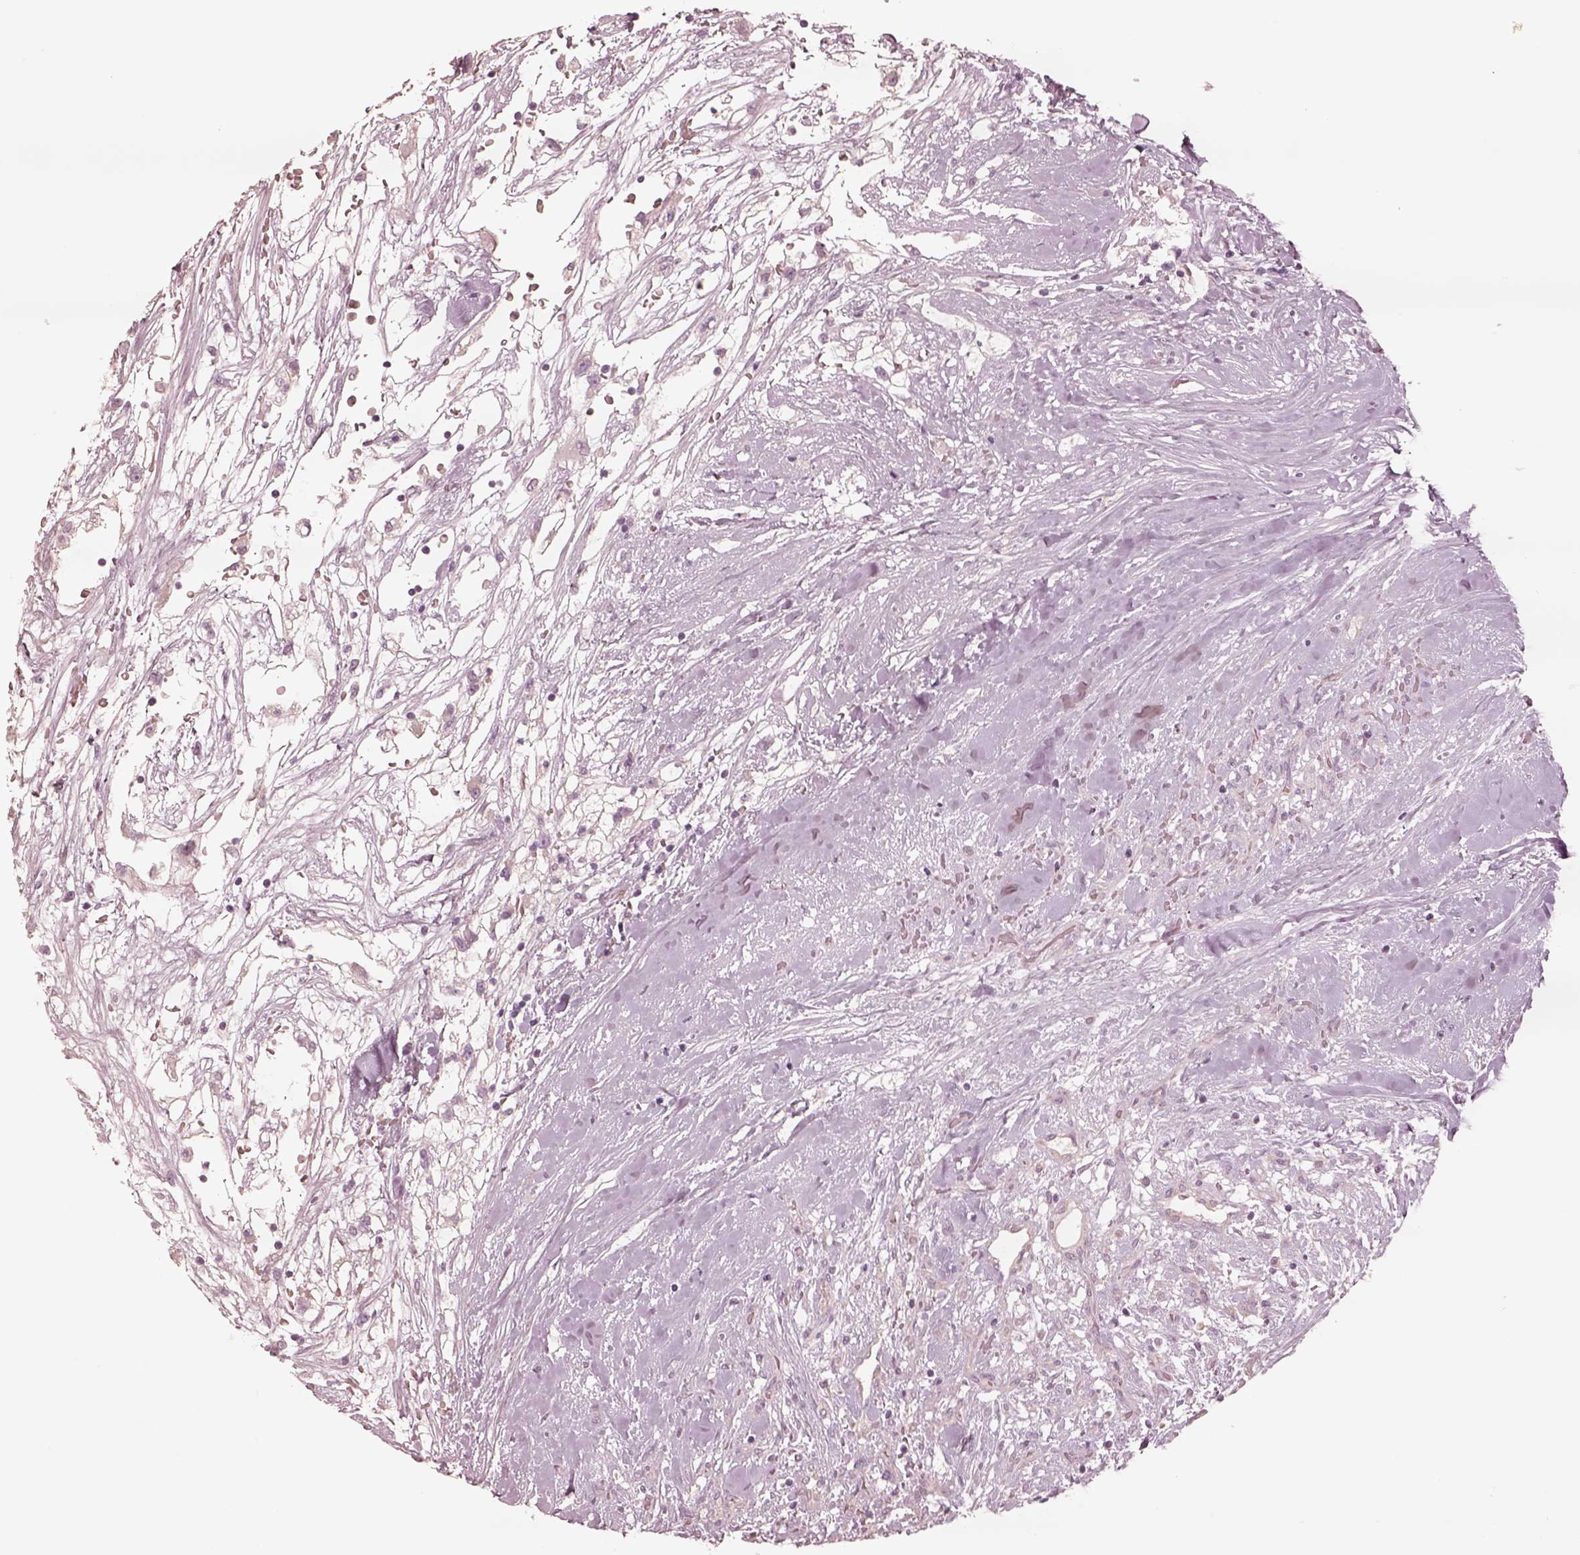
{"staining": {"intensity": "negative", "quantity": "none", "location": "none"}, "tissue": "renal cancer", "cell_type": "Tumor cells", "image_type": "cancer", "snomed": [{"axis": "morphology", "description": "Adenocarcinoma, NOS"}, {"axis": "topography", "description": "Kidney"}], "caption": "The immunohistochemistry histopathology image has no significant staining in tumor cells of renal cancer tissue. The staining was performed using DAB (3,3'-diaminobenzidine) to visualize the protein expression in brown, while the nuclei were stained in blue with hematoxylin (Magnification: 20x).", "gene": "DNAAF9", "patient": {"sex": "male", "age": 59}}